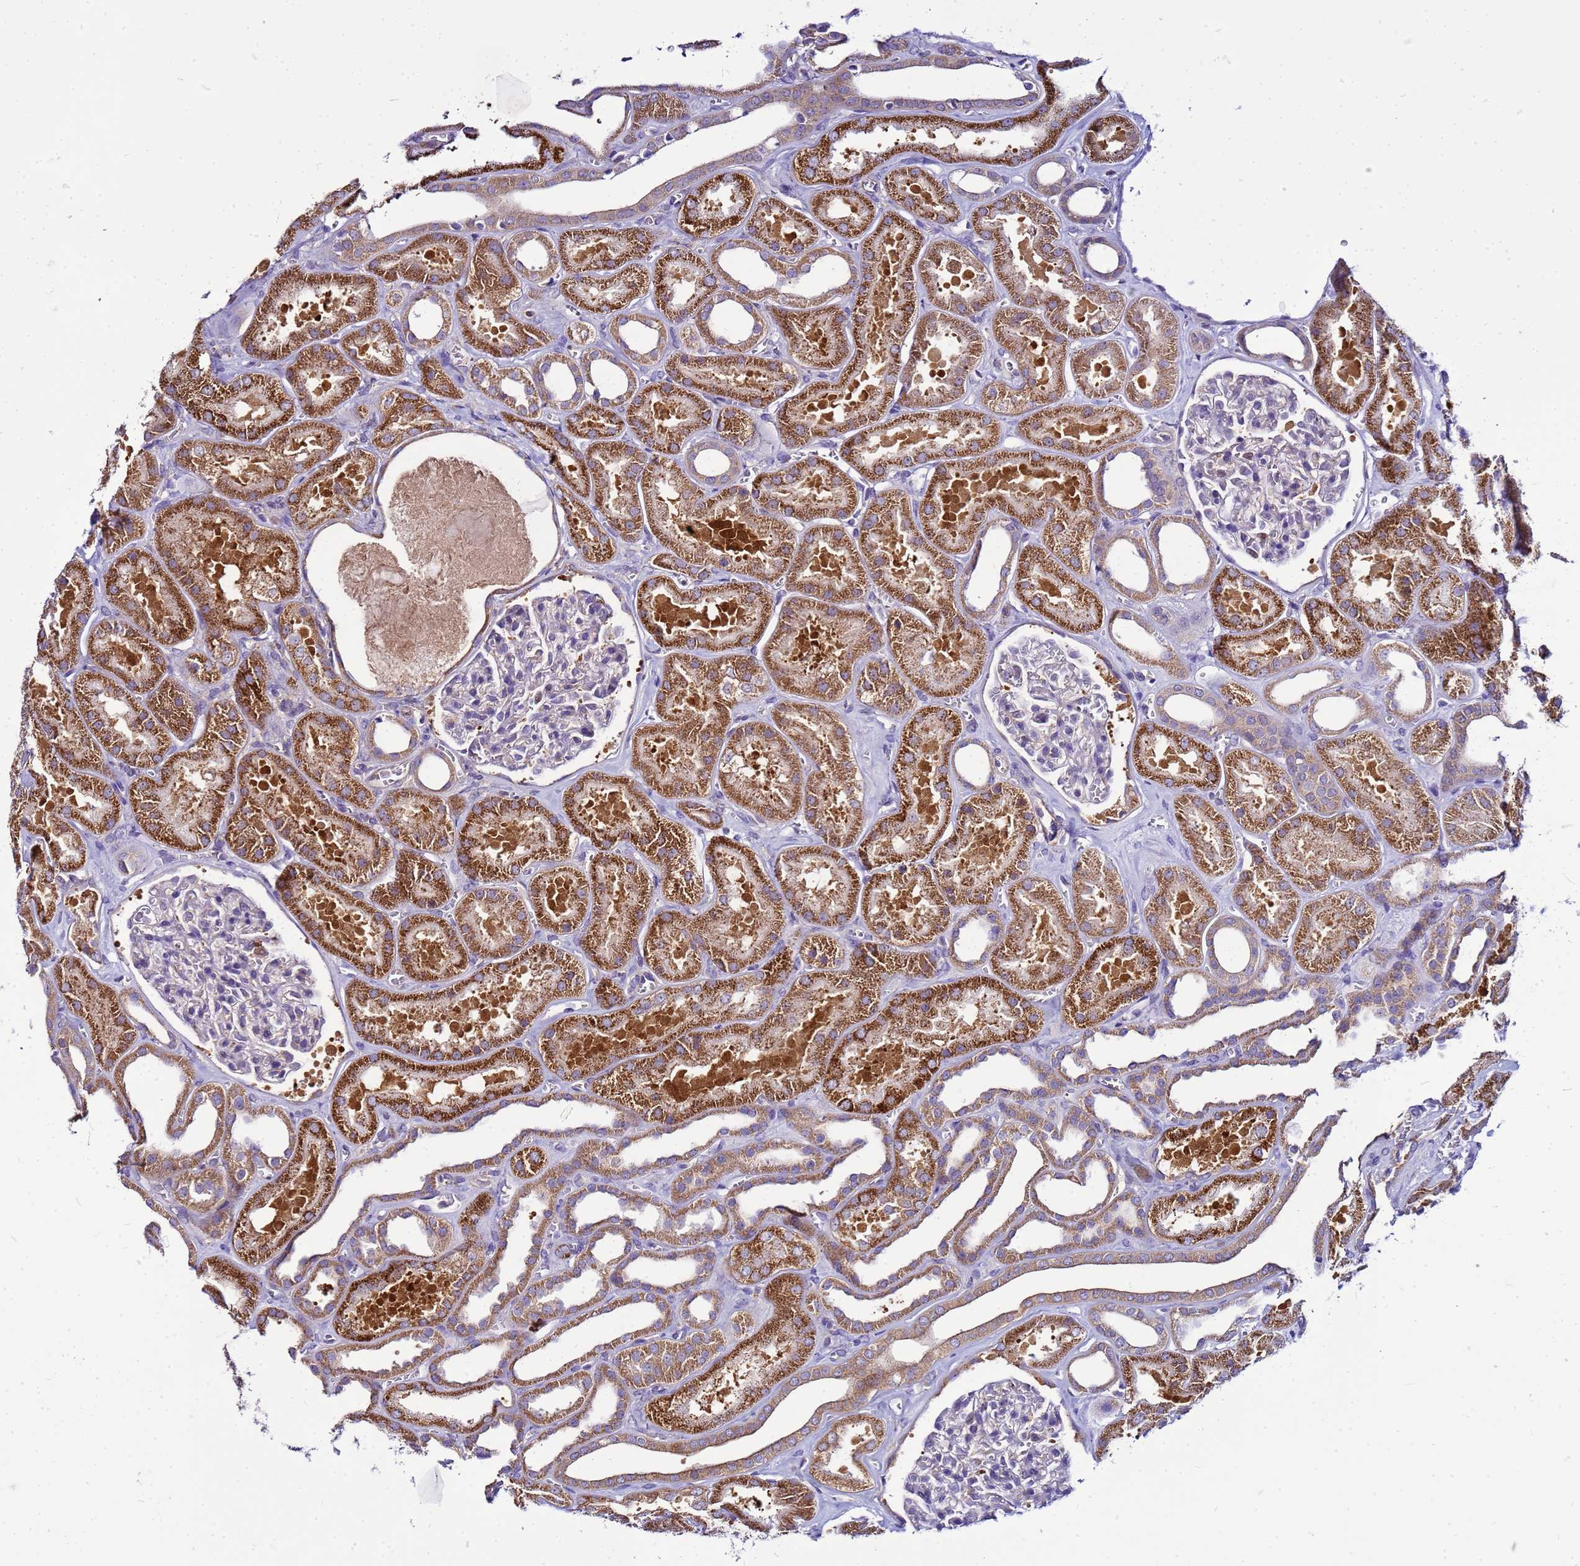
{"staining": {"intensity": "negative", "quantity": "none", "location": "none"}, "tissue": "kidney", "cell_type": "Cells in glomeruli", "image_type": "normal", "snomed": [{"axis": "morphology", "description": "Normal tissue, NOS"}, {"axis": "morphology", "description": "Adenocarcinoma, NOS"}, {"axis": "topography", "description": "Kidney"}], "caption": "Immunohistochemistry (IHC) of unremarkable human kidney displays no positivity in cells in glomeruli.", "gene": "PKD1", "patient": {"sex": "female", "age": 68}}